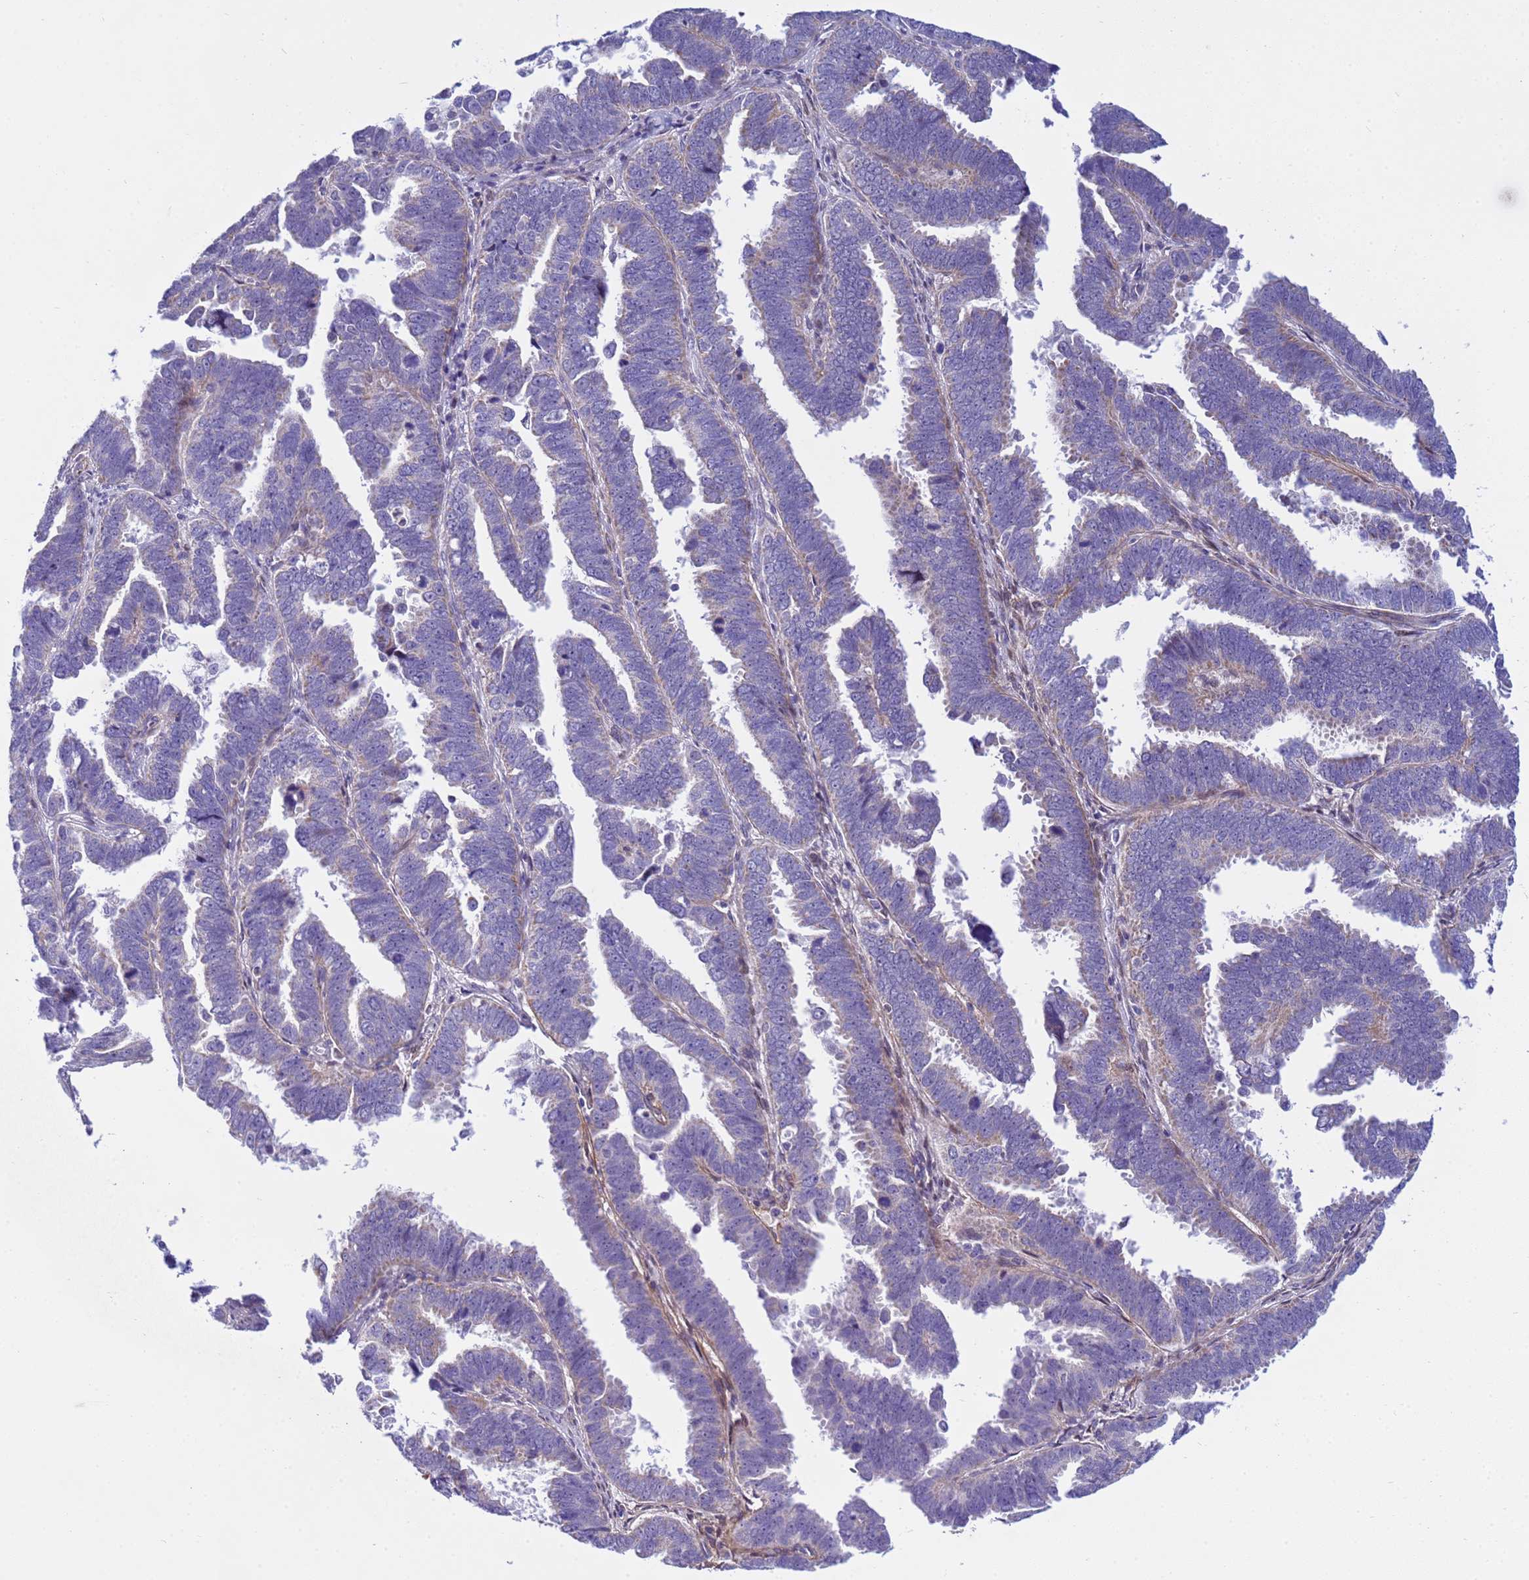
{"staining": {"intensity": "negative", "quantity": "none", "location": "none"}, "tissue": "endometrial cancer", "cell_type": "Tumor cells", "image_type": "cancer", "snomed": [{"axis": "morphology", "description": "Adenocarcinoma, NOS"}, {"axis": "topography", "description": "Endometrium"}], "caption": "Immunohistochemistry photomicrograph of neoplastic tissue: adenocarcinoma (endometrial) stained with DAB (3,3'-diaminobenzidine) shows no significant protein expression in tumor cells.", "gene": "P2RX7", "patient": {"sex": "female", "age": 75}}